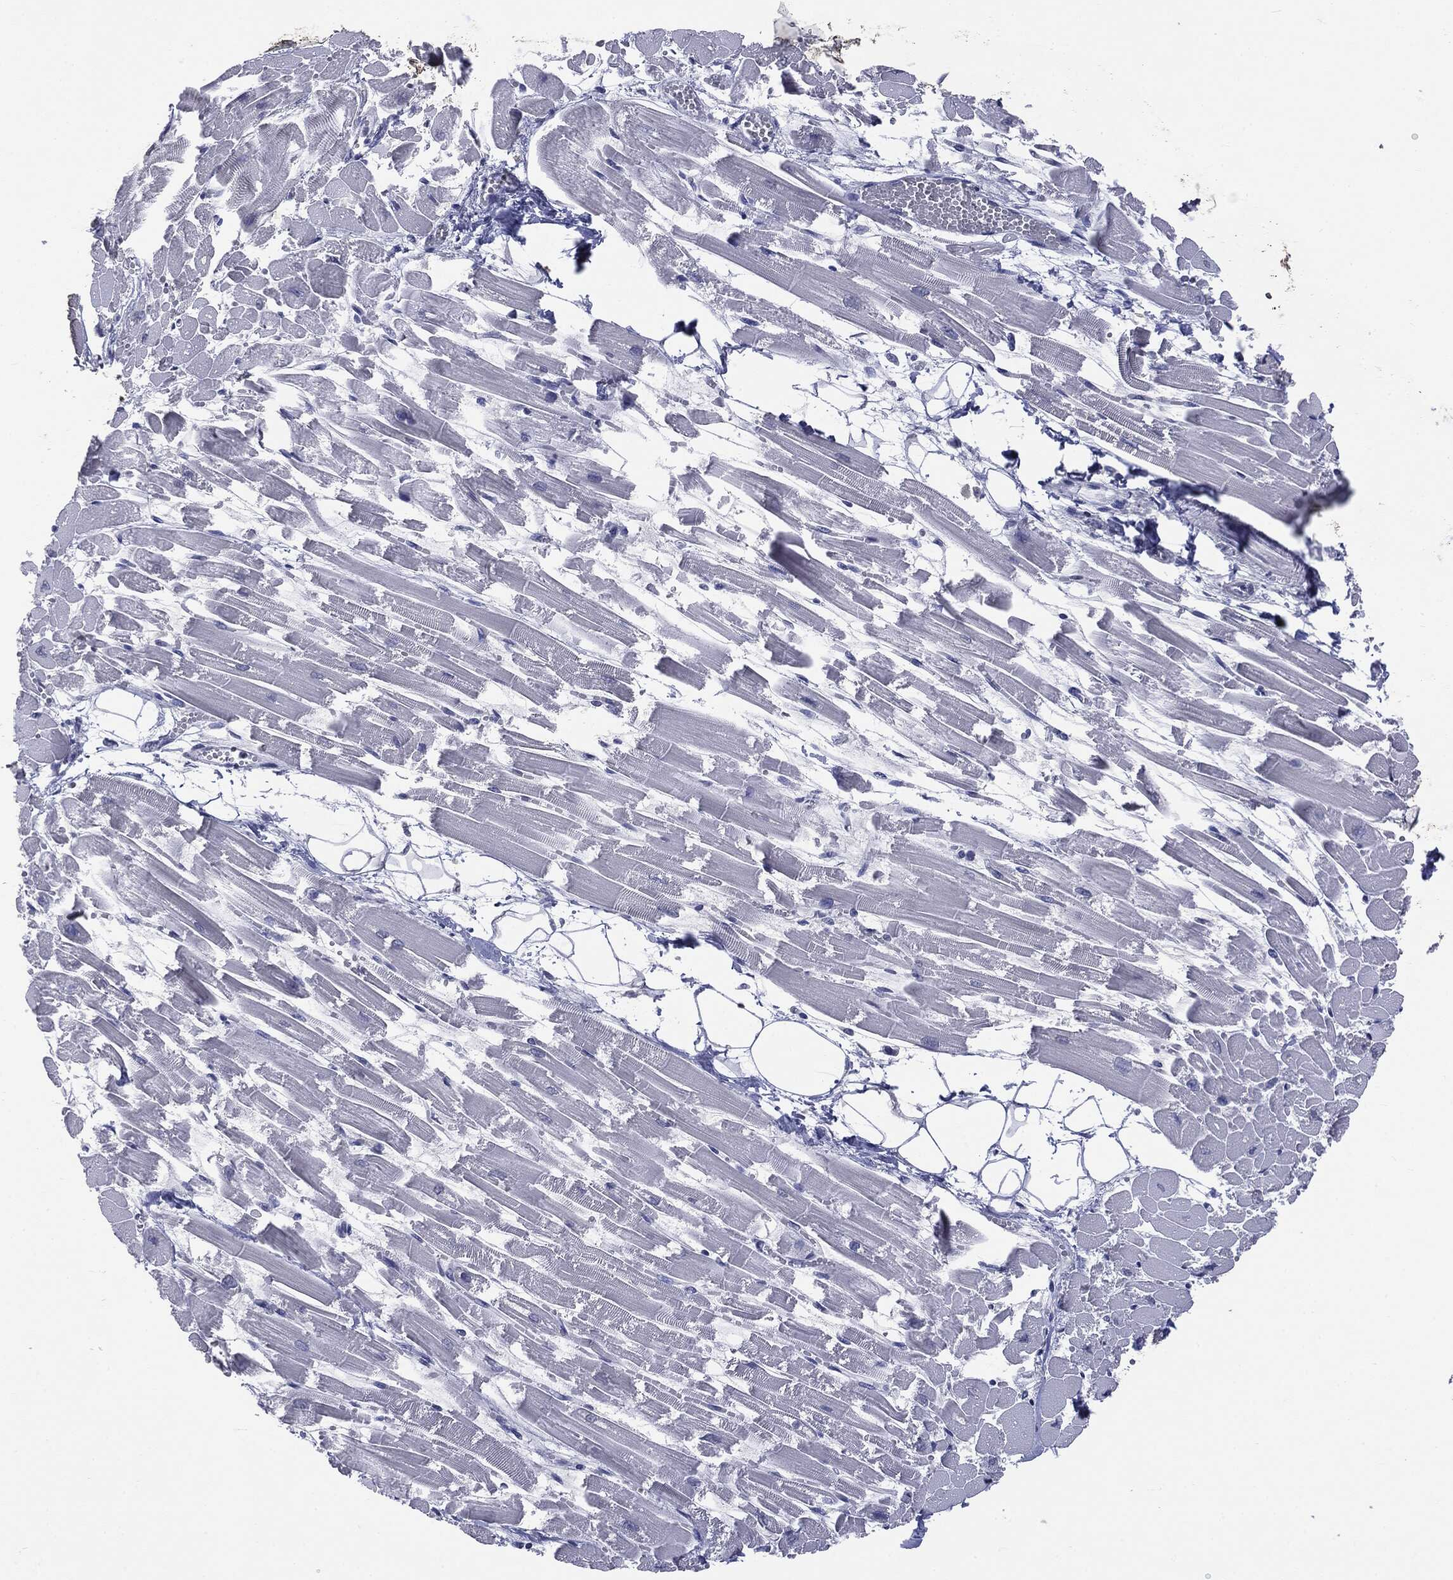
{"staining": {"intensity": "negative", "quantity": "none", "location": "none"}, "tissue": "heart muscle", "cell_type": "Cardiomyocytes", "image_type": "normal", "snomed": [{"axis": "morphology", "description": "Normal tissue, NOS"}, {"axis": "topography", "description": "Heart"}], "caption": "Human heart muscle stained for a protein using immunohistochemistry (IHC) exhibits no staining in cardiomyocytes.", "gene": "TSHB", "patient": {"sex": "female", "age": 52}}